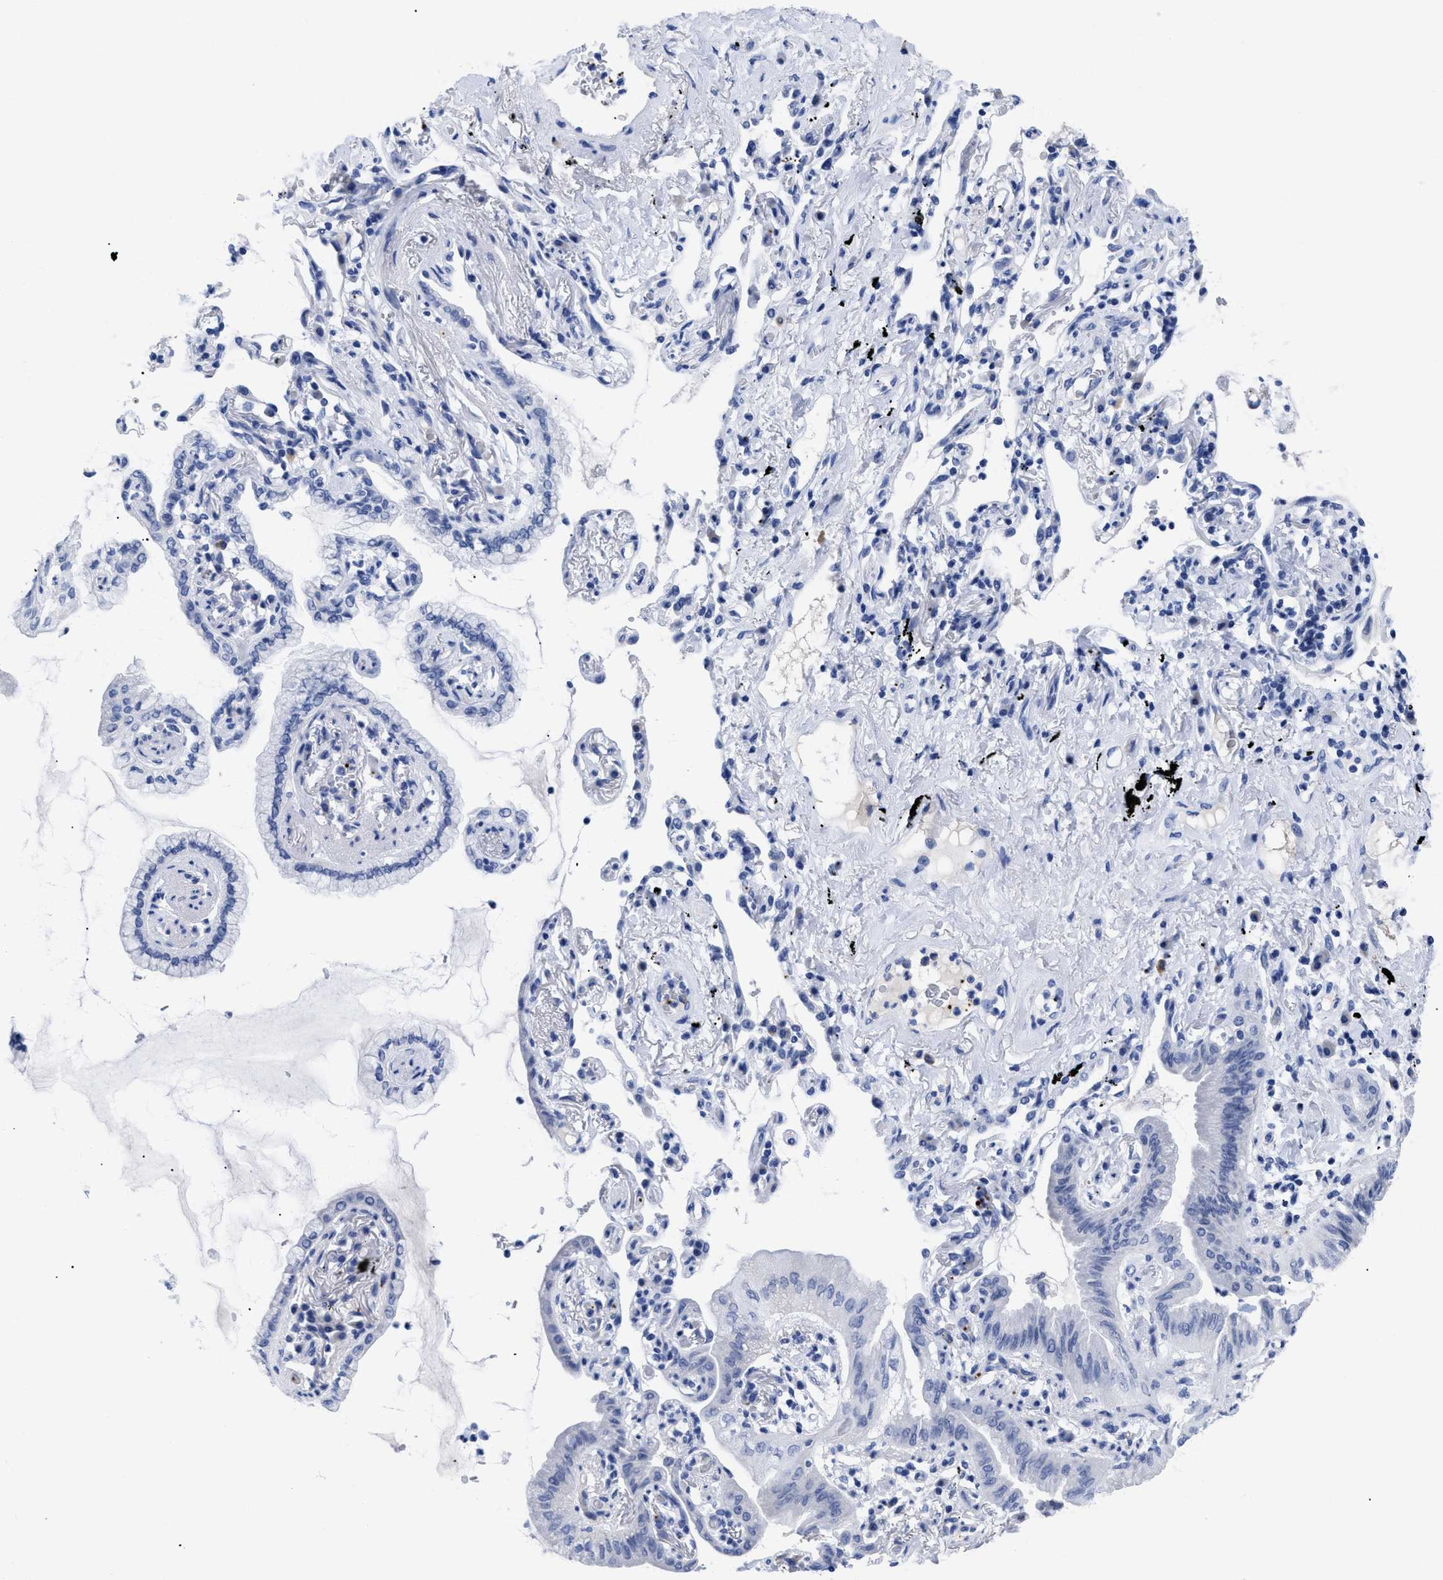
{"staining": {"intensity": "negative", "quantity": "none", "location": "none"}, "tissue": "lung cancer", "cell_type": "Tumor cells", "image_type": "cancer", "snomed": [{"axis": "morphology", "description": "Normal tissue, NOS"}, {"axis": "morphology", "description": "Adenocarcinoma, NOS"}, {"axis": "topography", "description": "Bronchus"}, {"axis": "topography", "description": "Lung"}], "caption": "There is no significant positivity in tumor cells of lung cancer.", "gene": "TREML1", "patient": {"sex": "female", "age": 70}}